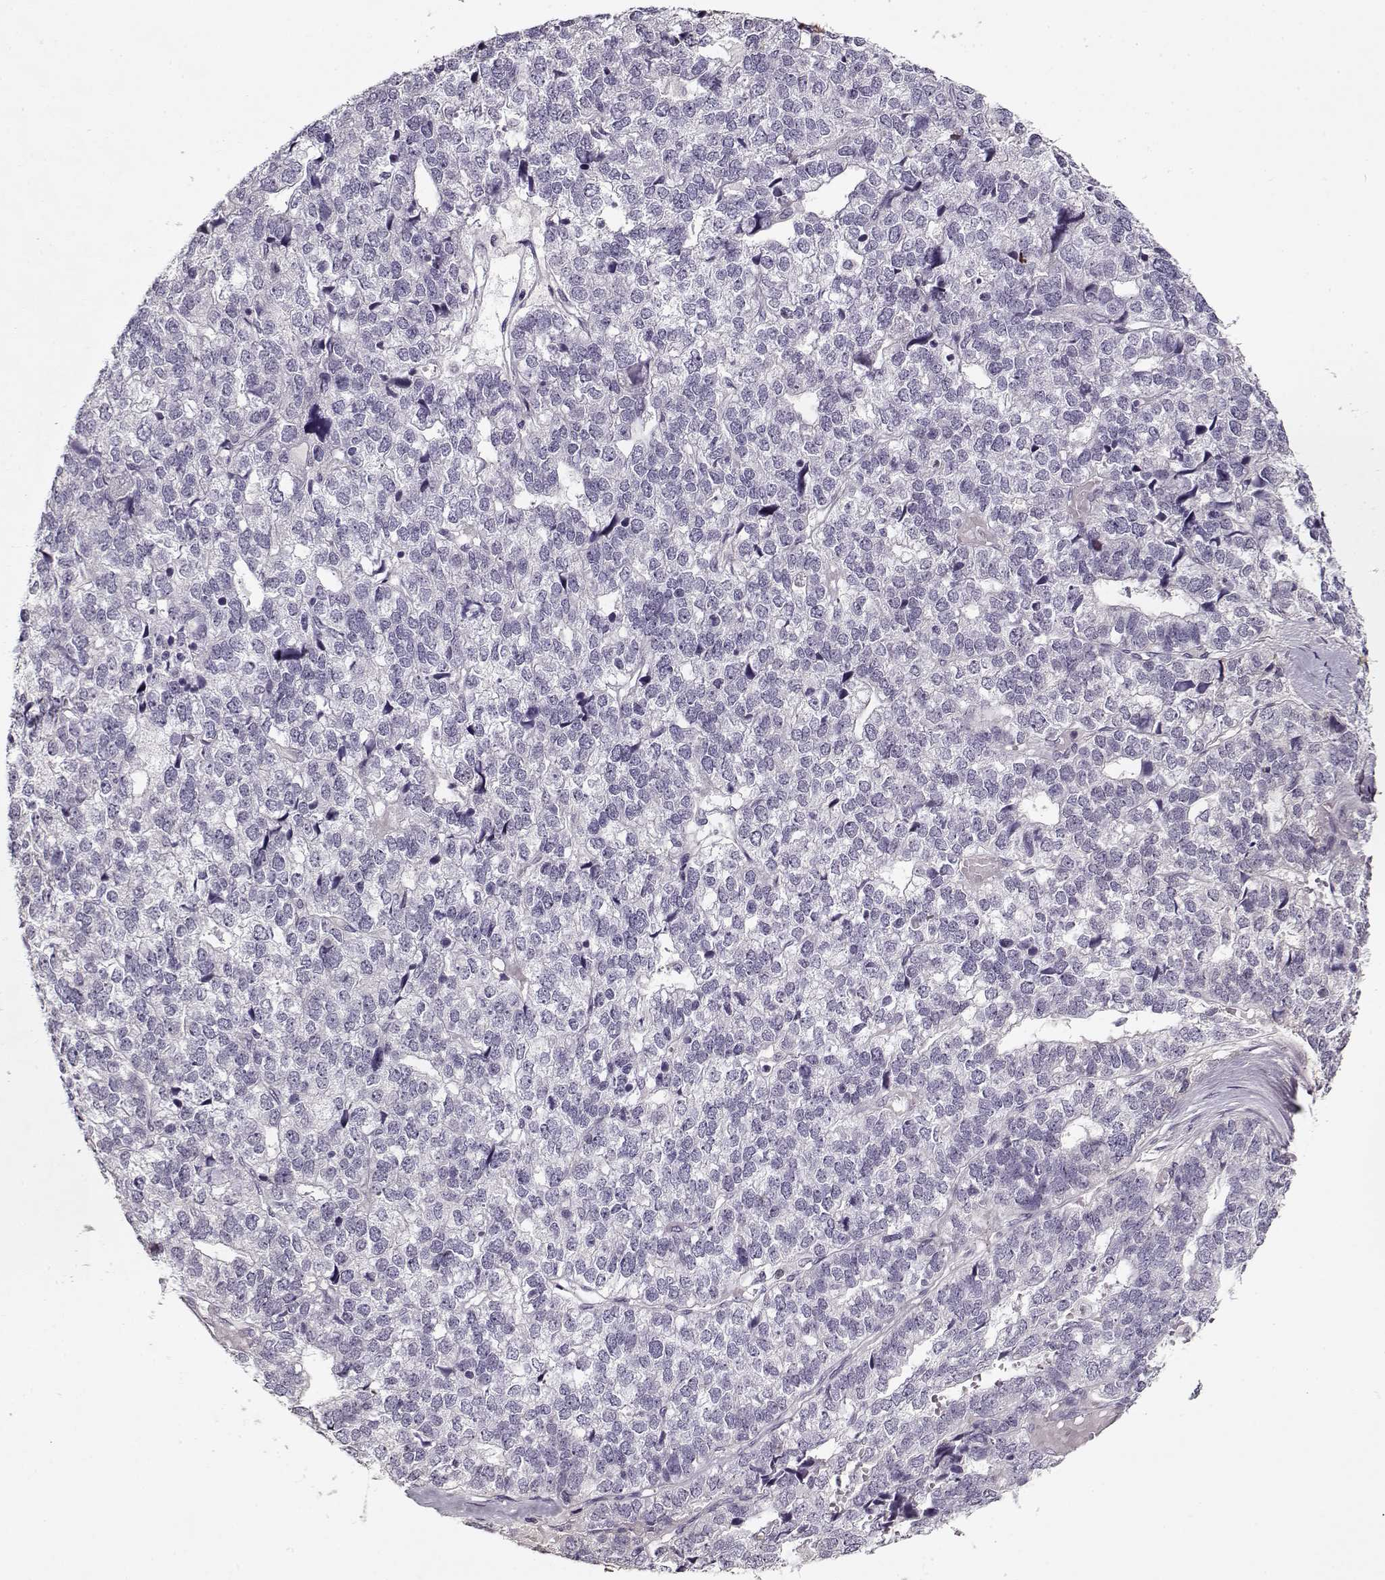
{"staining": {"intensity": "negative", "quantity": "none", "location": "none"}, "tissue": "stomach cancer", "cell_type": "Tumor cells", "image_type": "cancer", "snomed": [{"axis": "morphology", "description": "Adenocarcinoma, NOS"}, {"axis": "topography", "description": "Stomach"}], "caption": "Photomicrograph shows no significant protein staining in tumor cells of stomach adenocarcinoma. (Stains: DAB (3,3'-diaminobenzidine) immunohistochemistry with hematoxylin counter stain, Microscopy: brightfield microscopy at high magnification).", "gene": "LUM", "patient": {"sex": "male", "age": 69}}